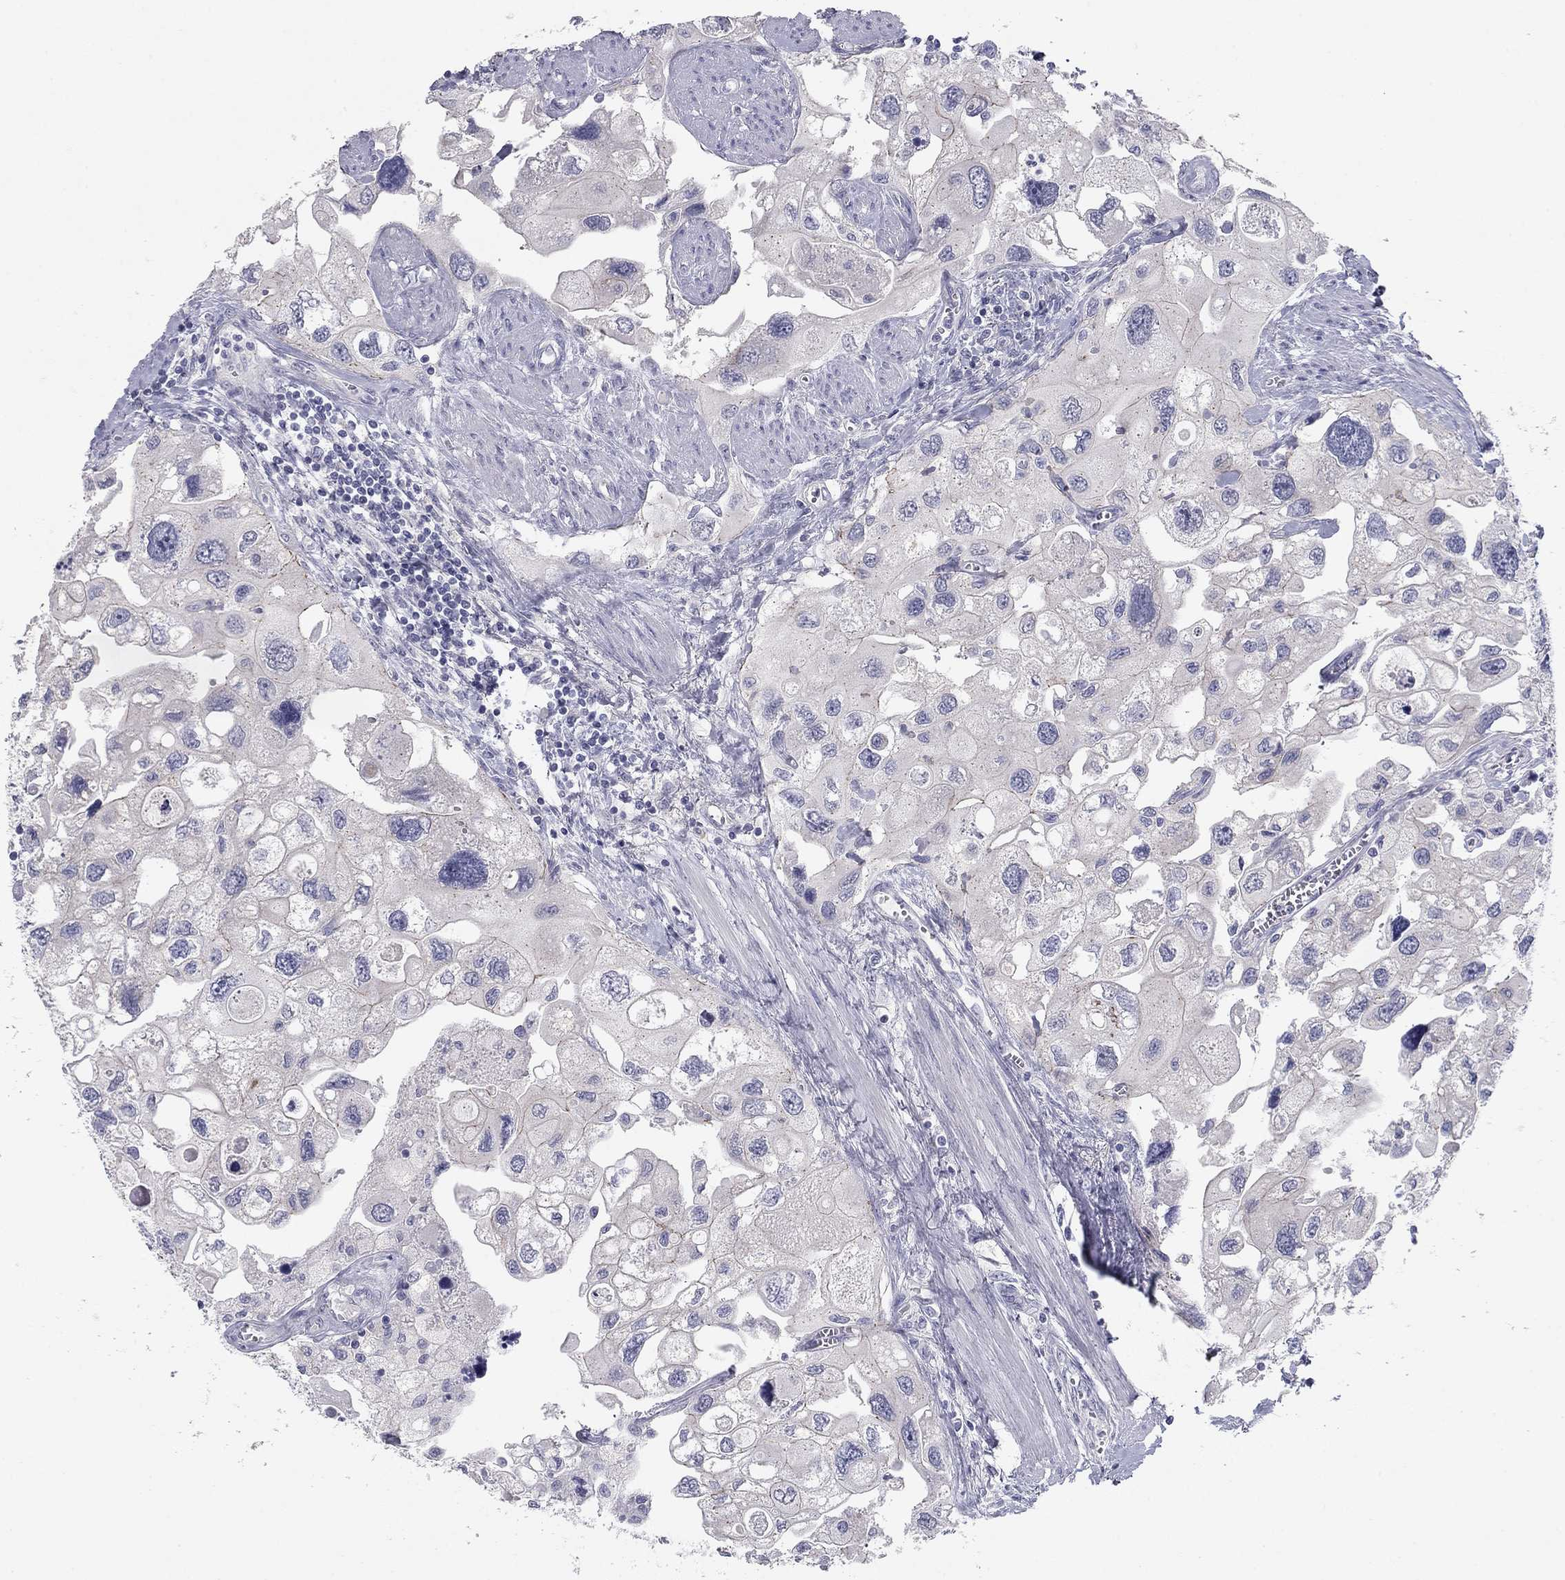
{"staining": {"intensity": "negative", "quantity": "none", "location": "none"}, "tissue": "urothelial cancer", "cell_type": "Tumor cells", "image_type": "cancer", "snomed": [{"axis": "morphology", "description": "Urothelial carcinoma, High grade"}, {"axis": "topography", "description": "Urinary bladder"}], "caption": "Protein analysis of urothelial carcinoma (high-grade) reveals no significant staining in tumor cells.", "gene": "CNTNAP4", "patient": {"sex": "male", "age": 59}}